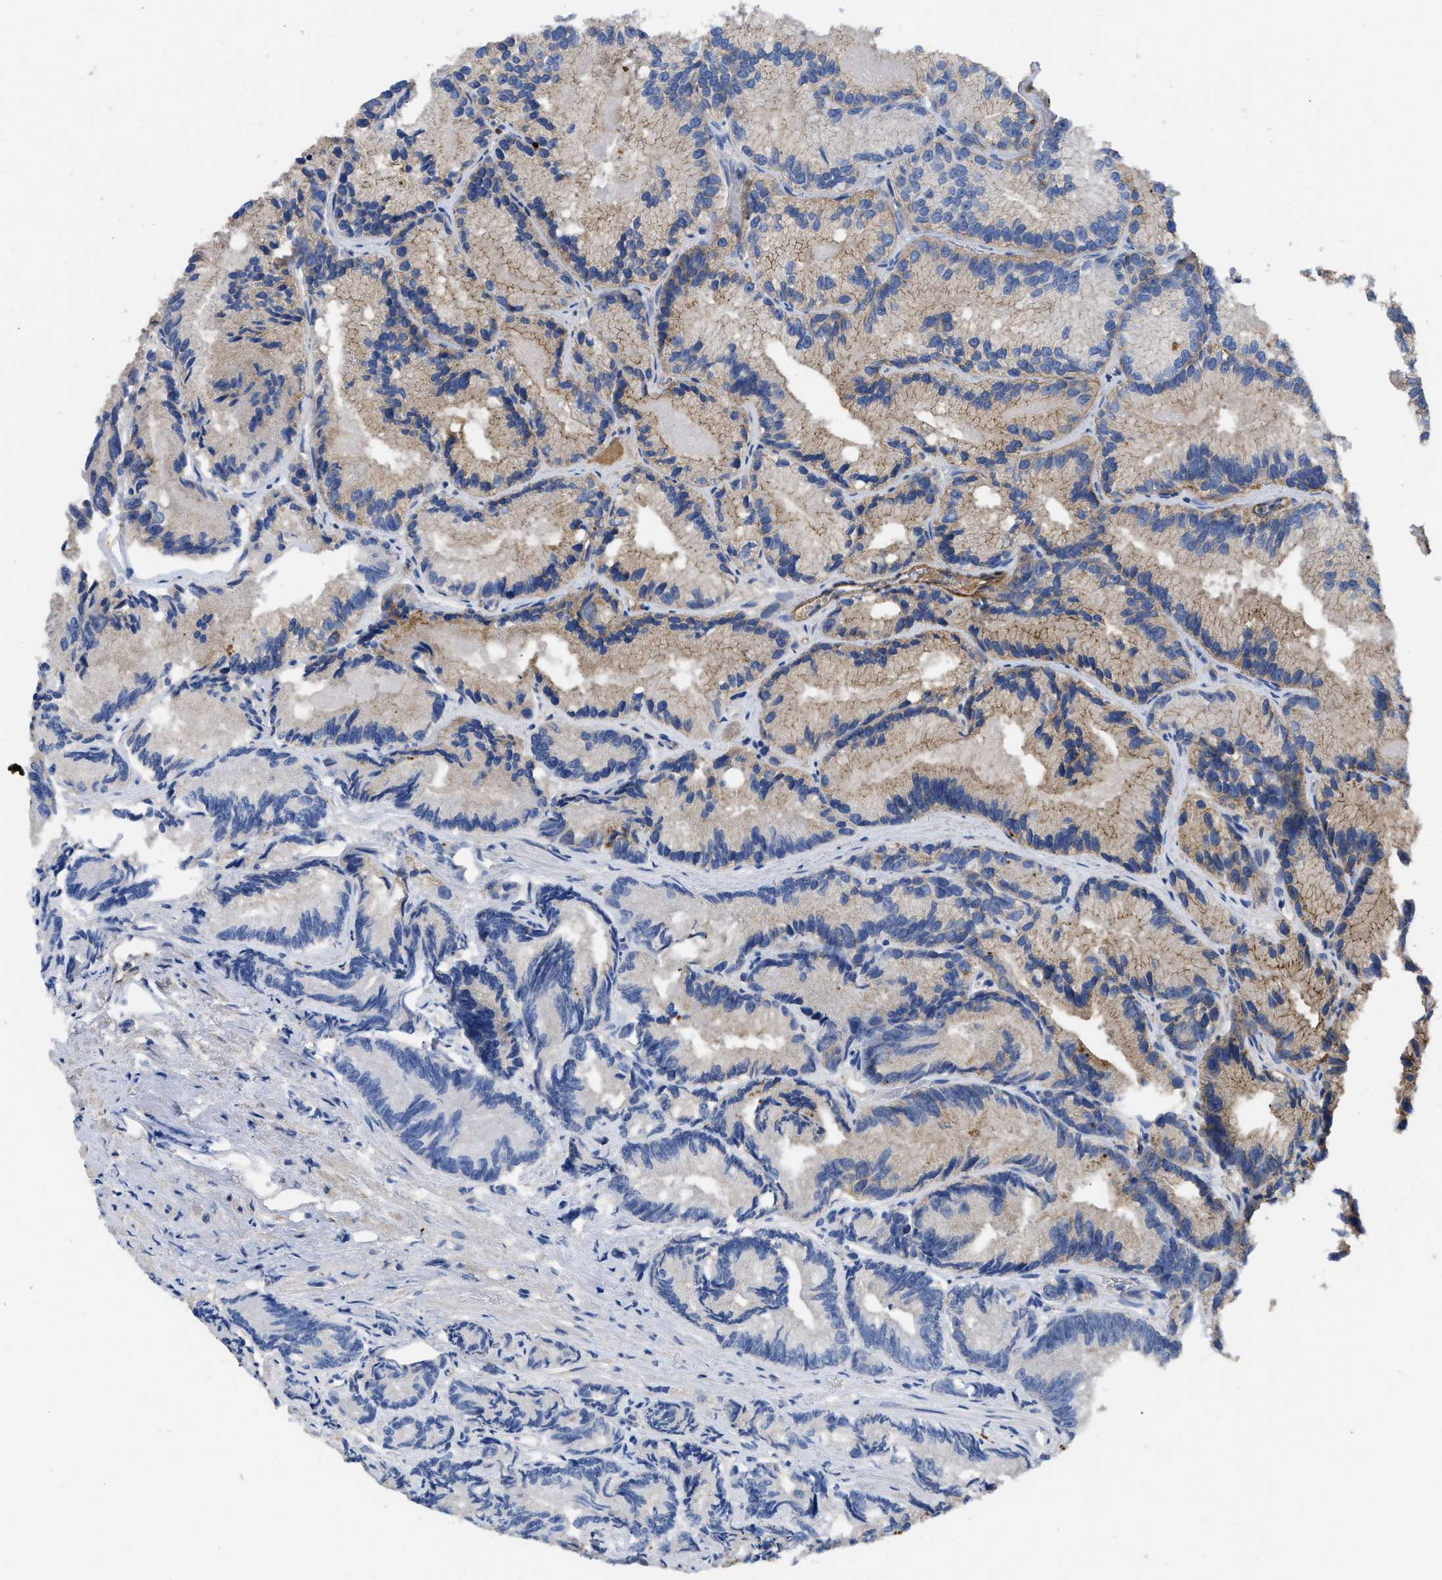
{"staining": {"intensity": "negative", "quantity": "none", "location": "none"}, "tissue": "prostate cancer", "cell_type": "Tumor cells", "image_type": "cancer", "snomed": [{"axis": "morphology", "description": "Adenocarcinoma, Low grade"}, {"axis": "topography", "description": "Prostate"}], "caption": "An image of prostate cancer (low-grade adenocarcinoma) stained for a protein displays no brown staining in tumor cells.", "gene": "USP4", "patient": {"sex": "male", "age": 89}}